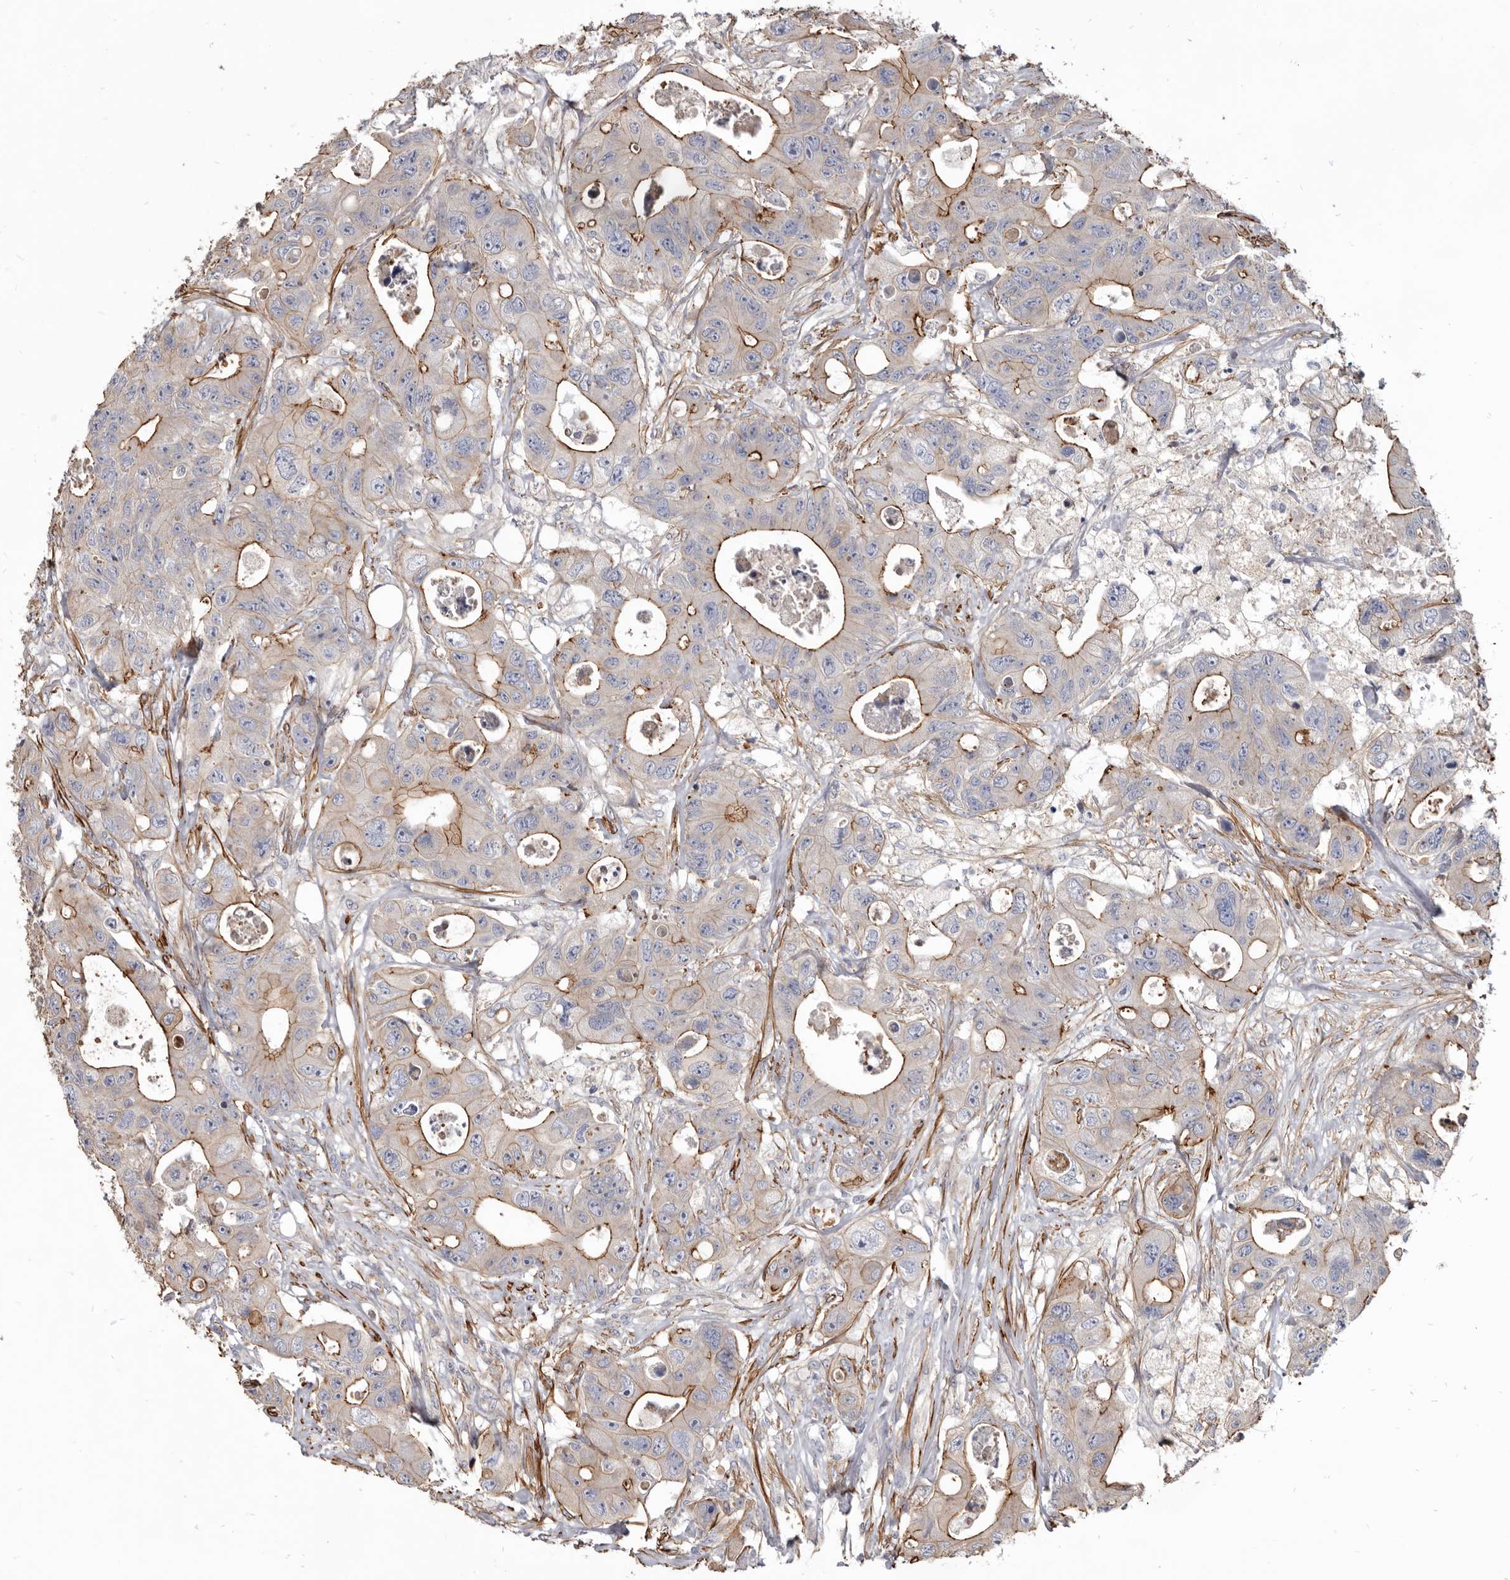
{"staining": {"intensity": "moderate", "quantity": "25%-75%", "location": "cytoplasmic/membranous"}, "tissue": "colorectal cancer", "cell_type": "Tumor cells", "image_type": "cancer", "snomed": [{"axis": "morphology", "description": "Adenocarcinoma, NOS"}, {"axis": "topography", "description": "Colon"}], "caption": "Approximately 25%-75% of tumor cells in colorectal adenocarcinoma reveal moderate cytoplasmic/membranous protein positivity as visualized by brown immunohistochemical staining.", "gene": "CGN", "patient": {"sex": "female", "age": 46}}